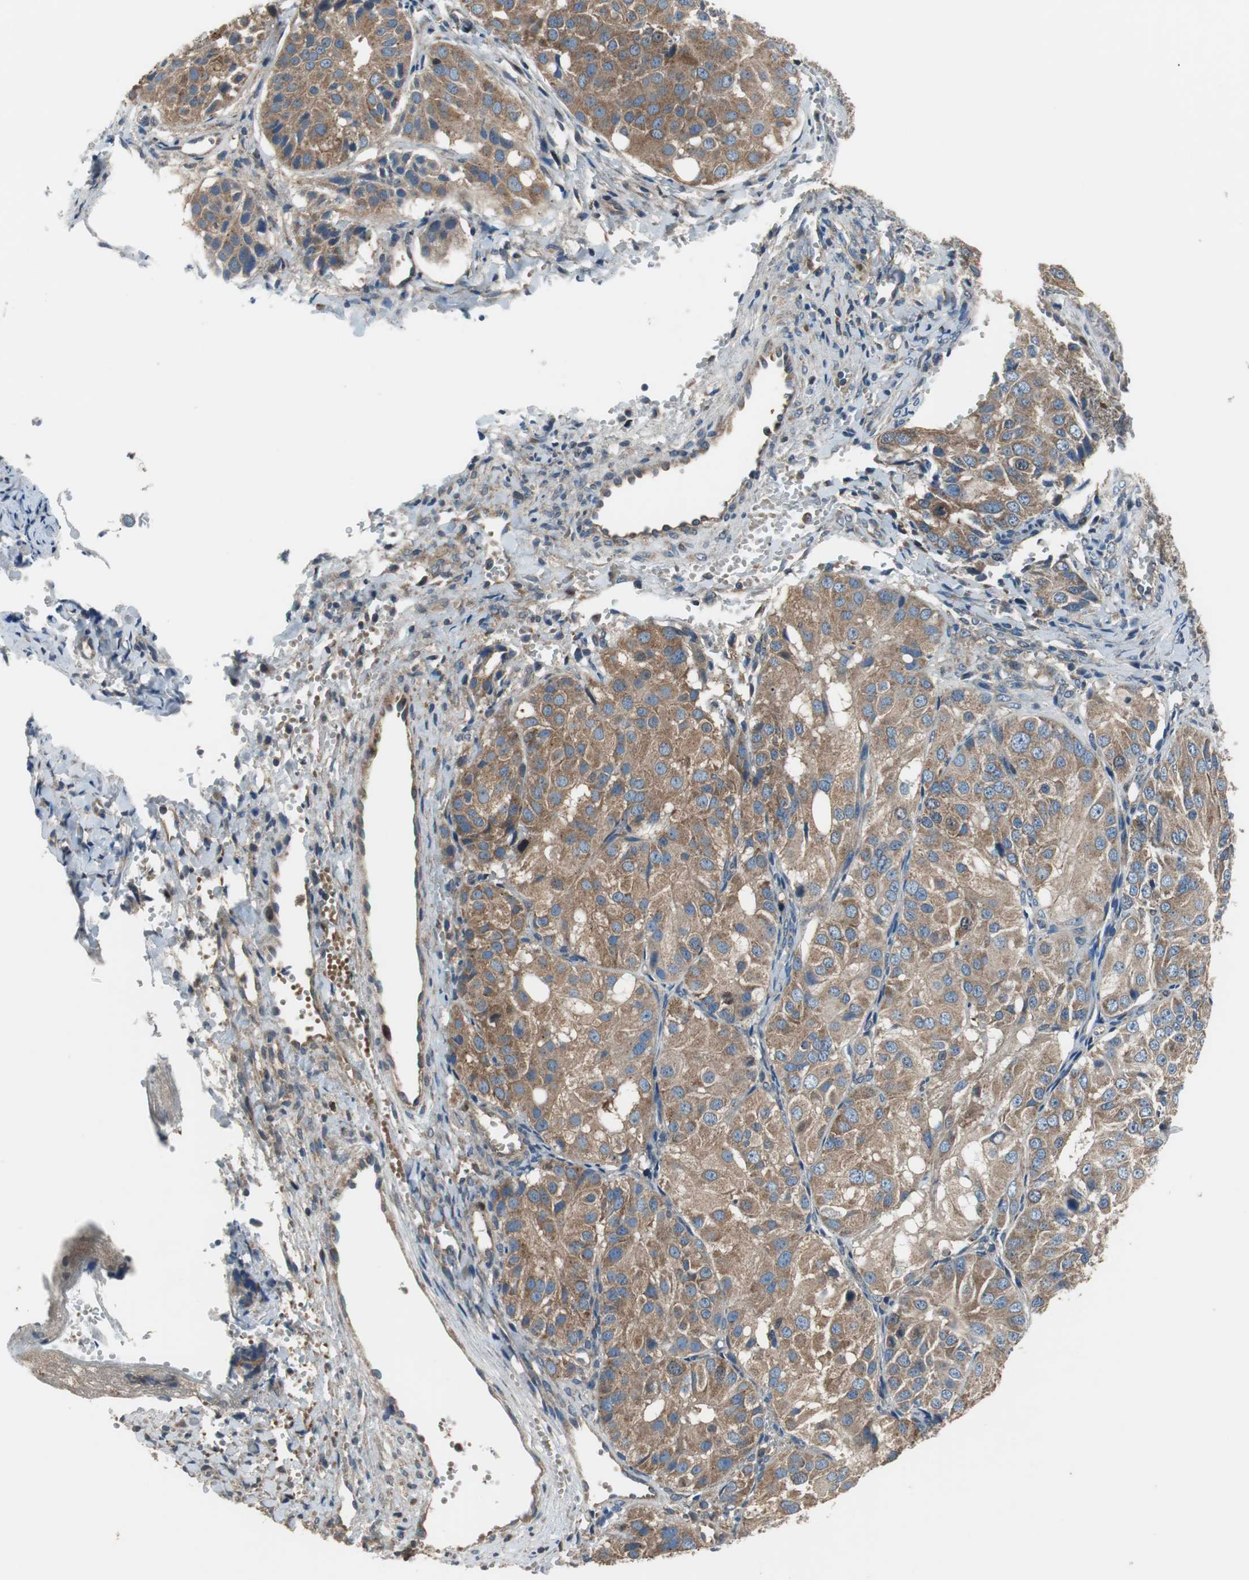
{"staining": {"intensity": "moderate", "quantity": ">75%", "location": "cytoplasmic/membranous"}, "tissue": "ovarian cancer", "cell_type": "Tumor cells", "image_type": "cancer", "snomed": [{"axis": "morphology", "description": "Carcinoma, endometroid"}, {"axis": "topography", "description": "Ovary"}], "caption": "A medium amount of moderate cytoplasmic/membranous staining is appreciated in approximately >75% of tumor cells in ovarian endometroid carcinoma tissue. (DAB (3,3'-diaminobenzidine) = brown stain, brightfield microscopy at high magnification).", "gene": "PI4KB", "patient": {"sex": "female", "age": 51}}